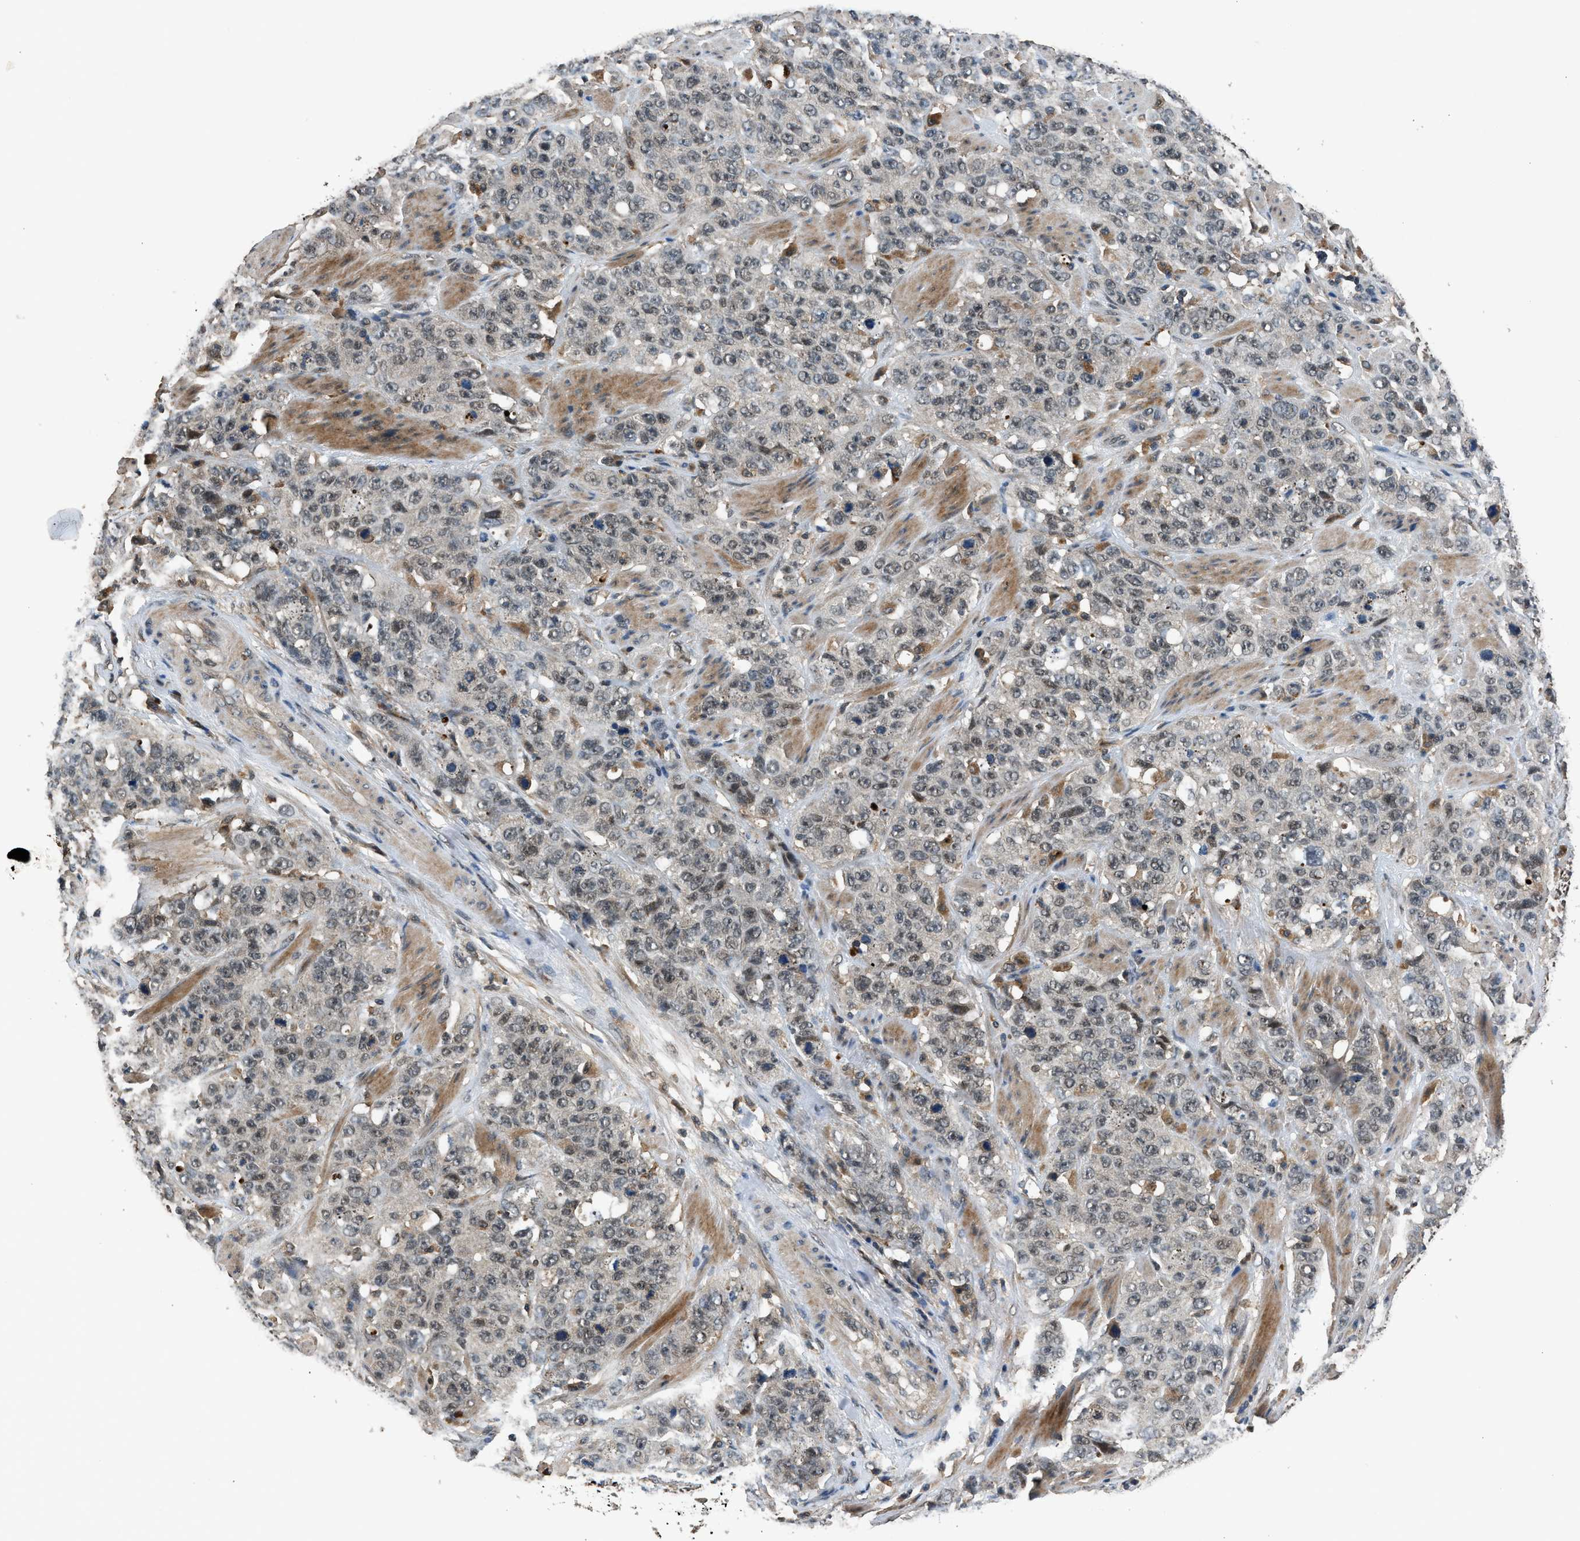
{"staining": {"intensity": "weak", "quantity": "<25%", "location": "nuclear"}, "tissue": "stomach cancer", "cell_type": "Tumor cells", "image_type": "cancer", "snomed": [{"axis": "morphology", "description": "Adenocarcinoma, NOS"}, {"axis": "topography", "description": "Stomach"}], "caption": "Immunohistochemistry histopathology image of human adenocarcinoma (stomach) stained for a protein (brown), which exhibits no positivity in tumor cells. The staining is performed using DAB brown chromogen with nuclei counter-stained in using hematoxylin.", "gene": "SLC15A4", "patient": {"sex": "male", "age": 48}}